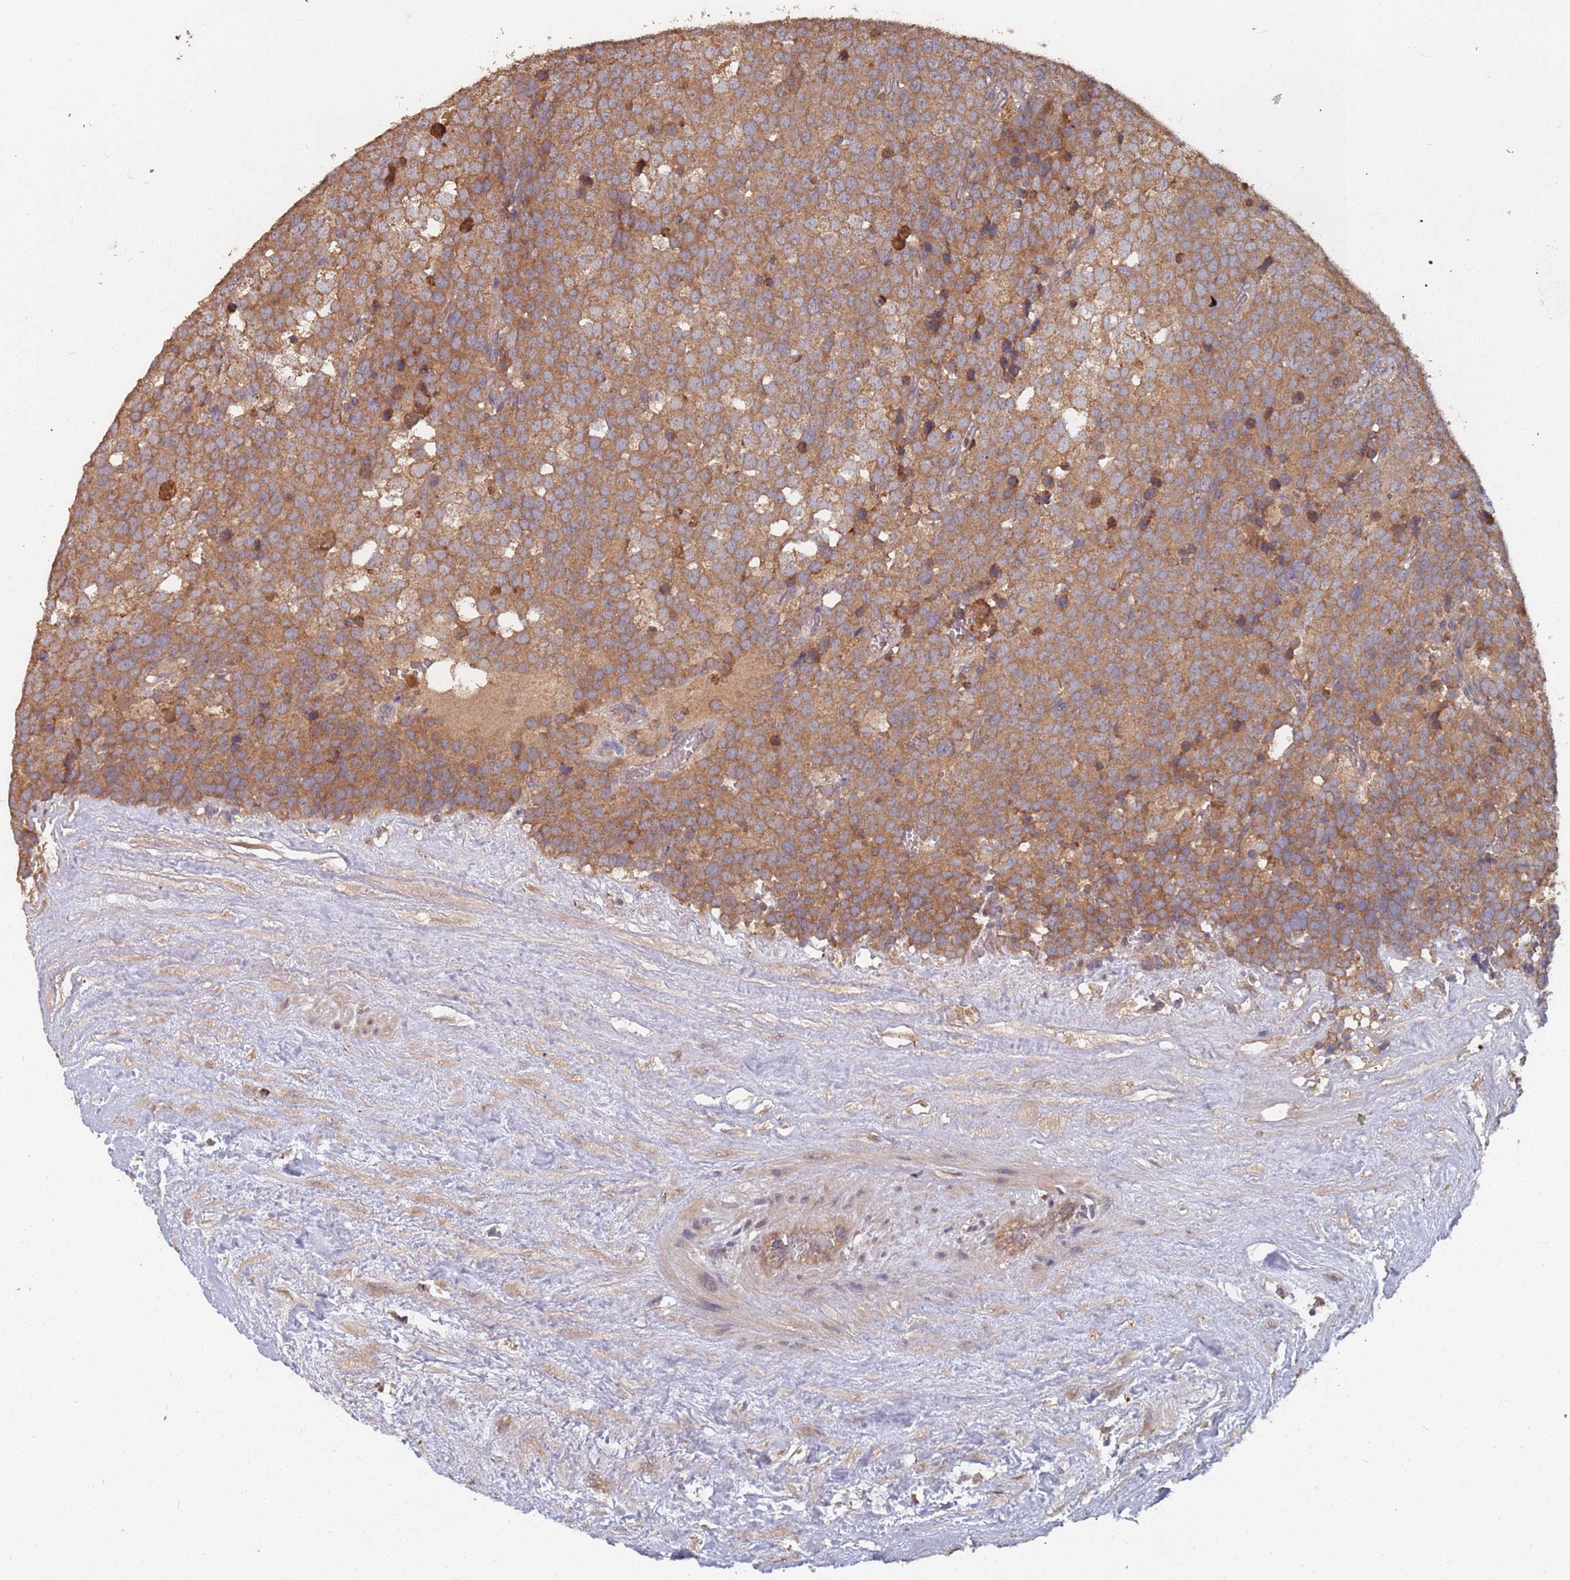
{"staining": {"intensity": "moderate", "quantity": ">75%", "location": "cytoplasmic/membranous"}, "tissue": "testis cancer", "cell_type": "Tumor cells", "image_type": "cancer", "snomed": [{"axis": "morphology", "description": "Seminoma, NOS"}, {"axis": "topography", "description": "Testis"}], "caption": "Brown immunohistochemical staining in human testis cancer demonstrates moderate cytoplasmic/membranous expression in about >75% of tumor cells.", "gene": "ATG5", "patient": {"sex": "male", "age": 71}}